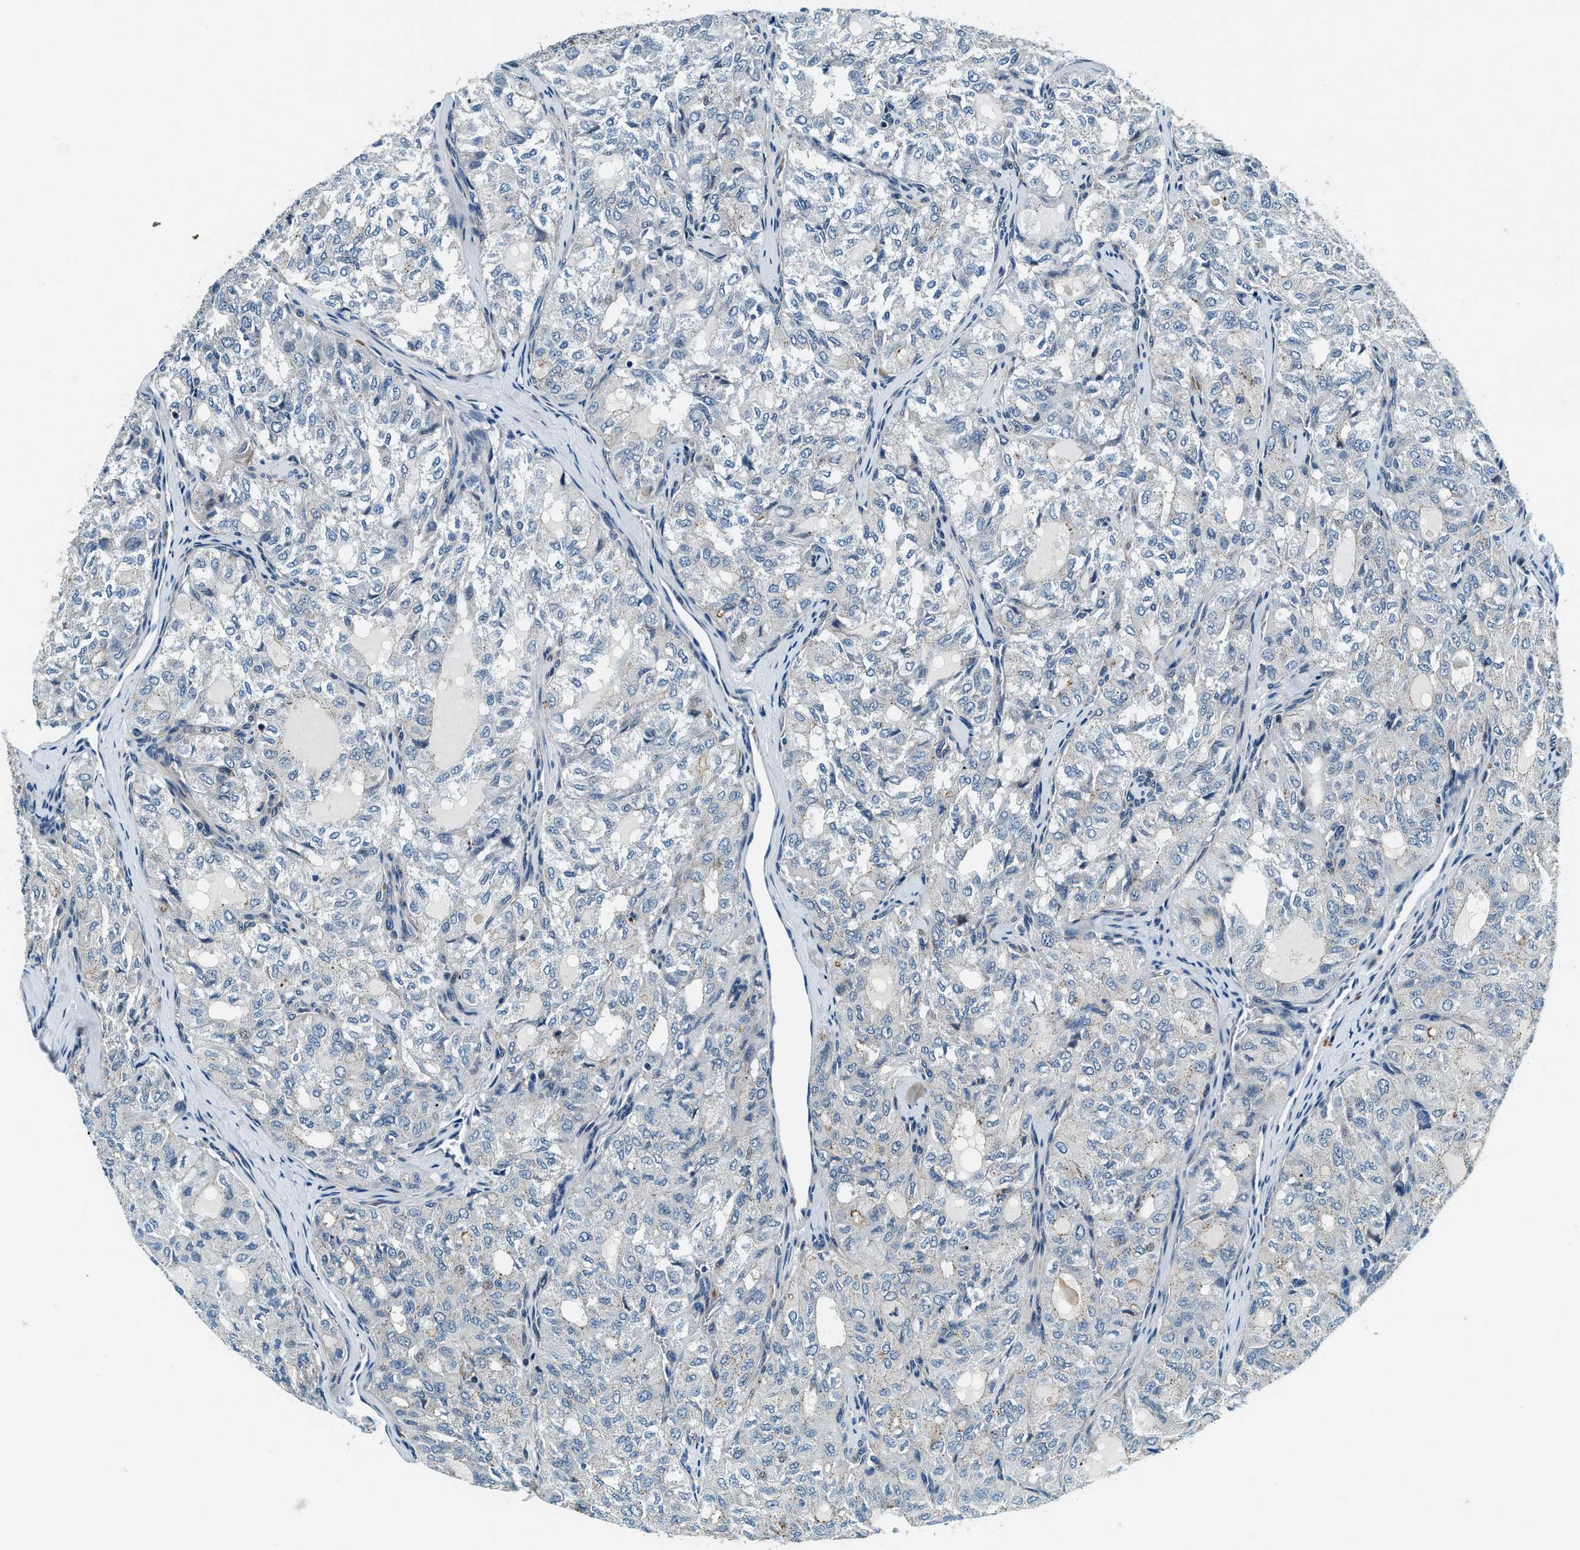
{"staining": {"intensity": "negative", "quantity": "none", "location": "none"}, "tissue": "thyroid cancer", "cell_type": "Tumor cells", "image_type": "cancer", "snomed": [{"axis": "morphology", "description": "Follicular adenoma carcinoma, NOS"}, {"axis": "topography", "description": "Thyroid gland"}], "caption": "A histopathology image of thyroid cancer (follicular adenoma carcinoma) stained for a protein reveals no brown staining in tumor cells.", "gene": "C2orf66", "patient": {"sex": "male", "age": 75}}